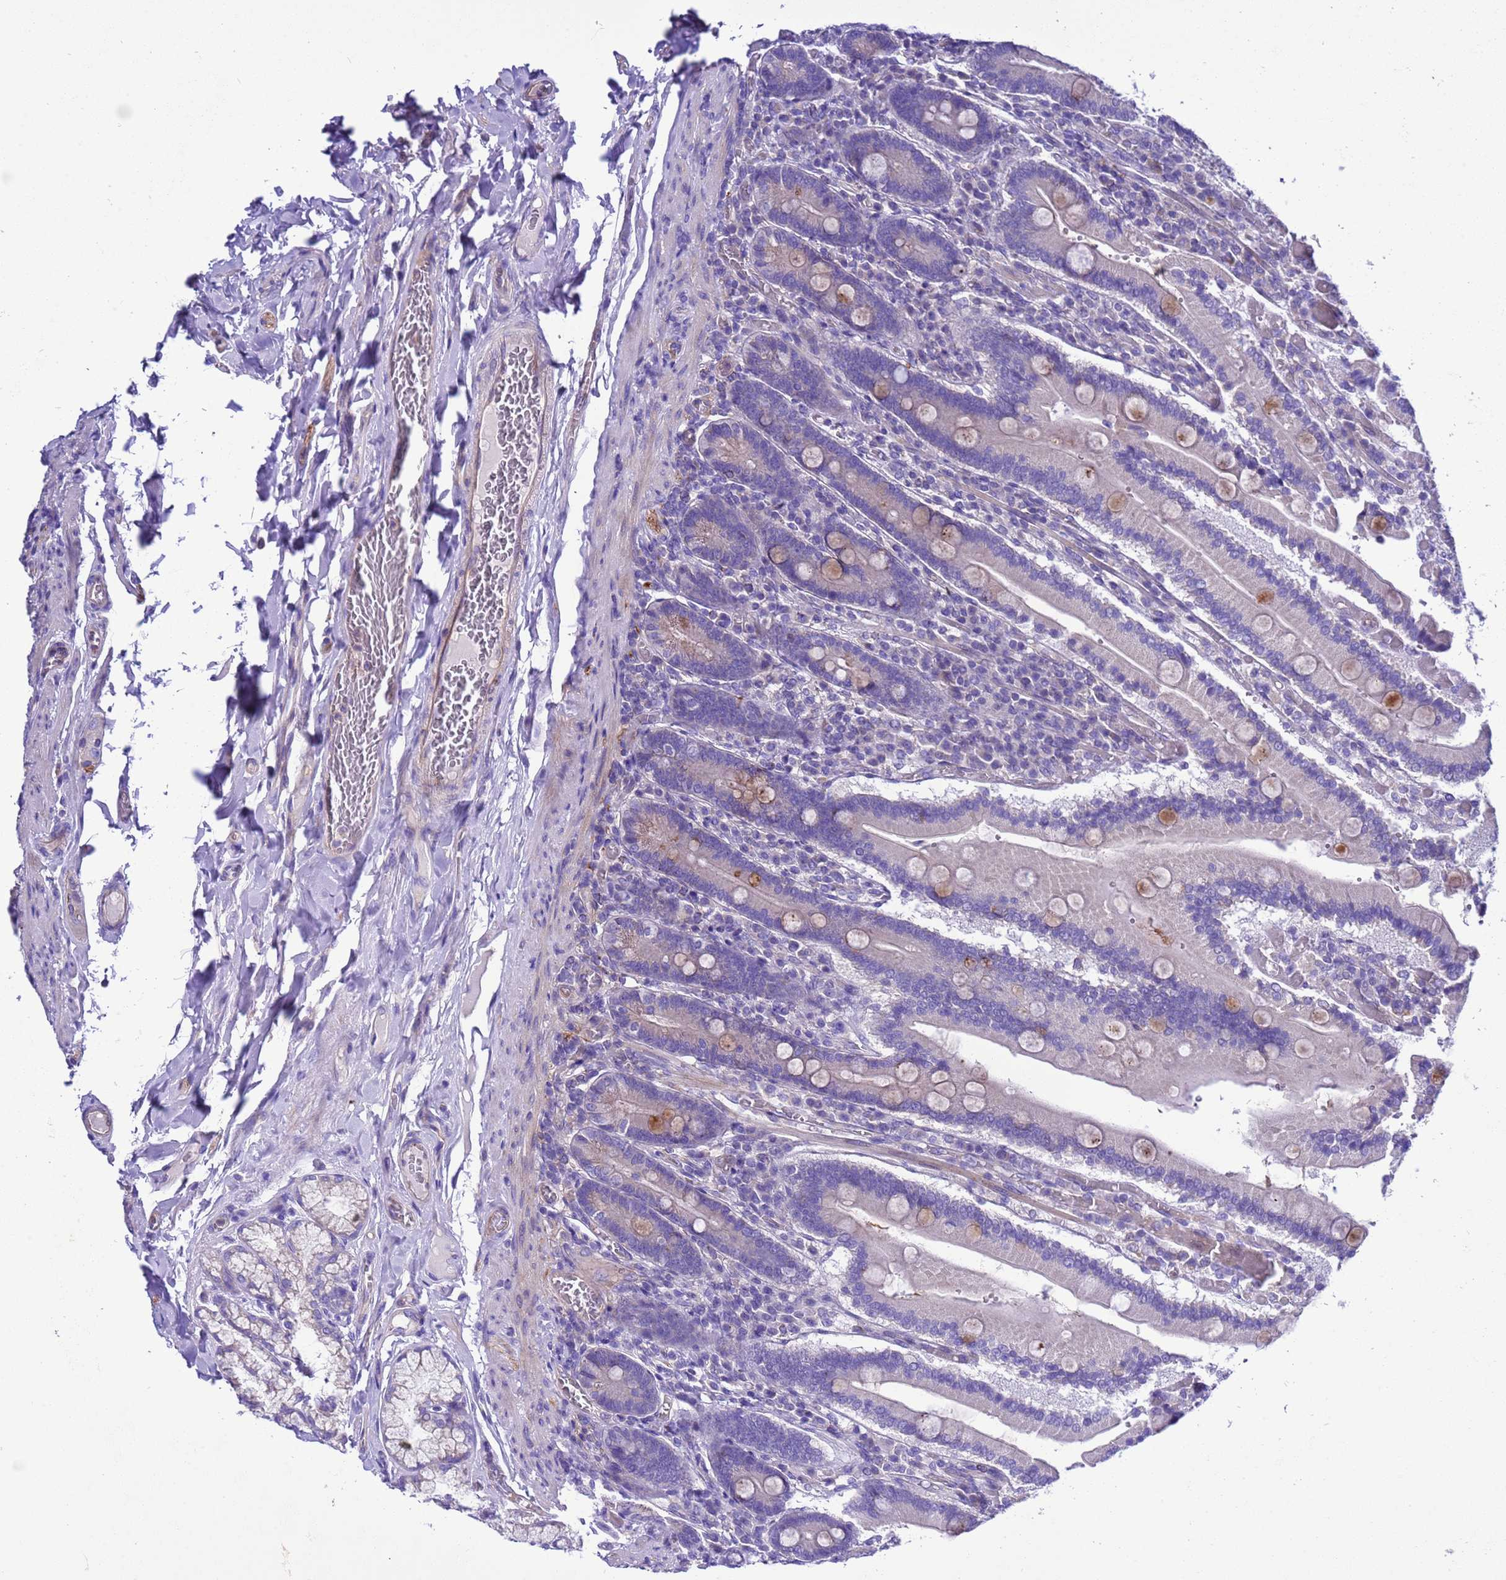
{"staining": {"intensity": "moderate", "quantity": "25%-75%", "location": "cytoplasmic/membranous"}, "tissue": "duodenum", "cell_type": "Glandular cells", "image_type": "normal", "snomed": [{"axis": "morphology", "description": "Normal tissue, NOS"}, {"axis": "topography", "description": "Duodenum"}], "caption": "Immunohistochemical staining of benign duodenum shows medium levels of moderate cytoplasmic/membranous expression in about 25%-75% of glandular cells.", "gene": "KICS2", "patient": {"sex": "female", "age": 62}}